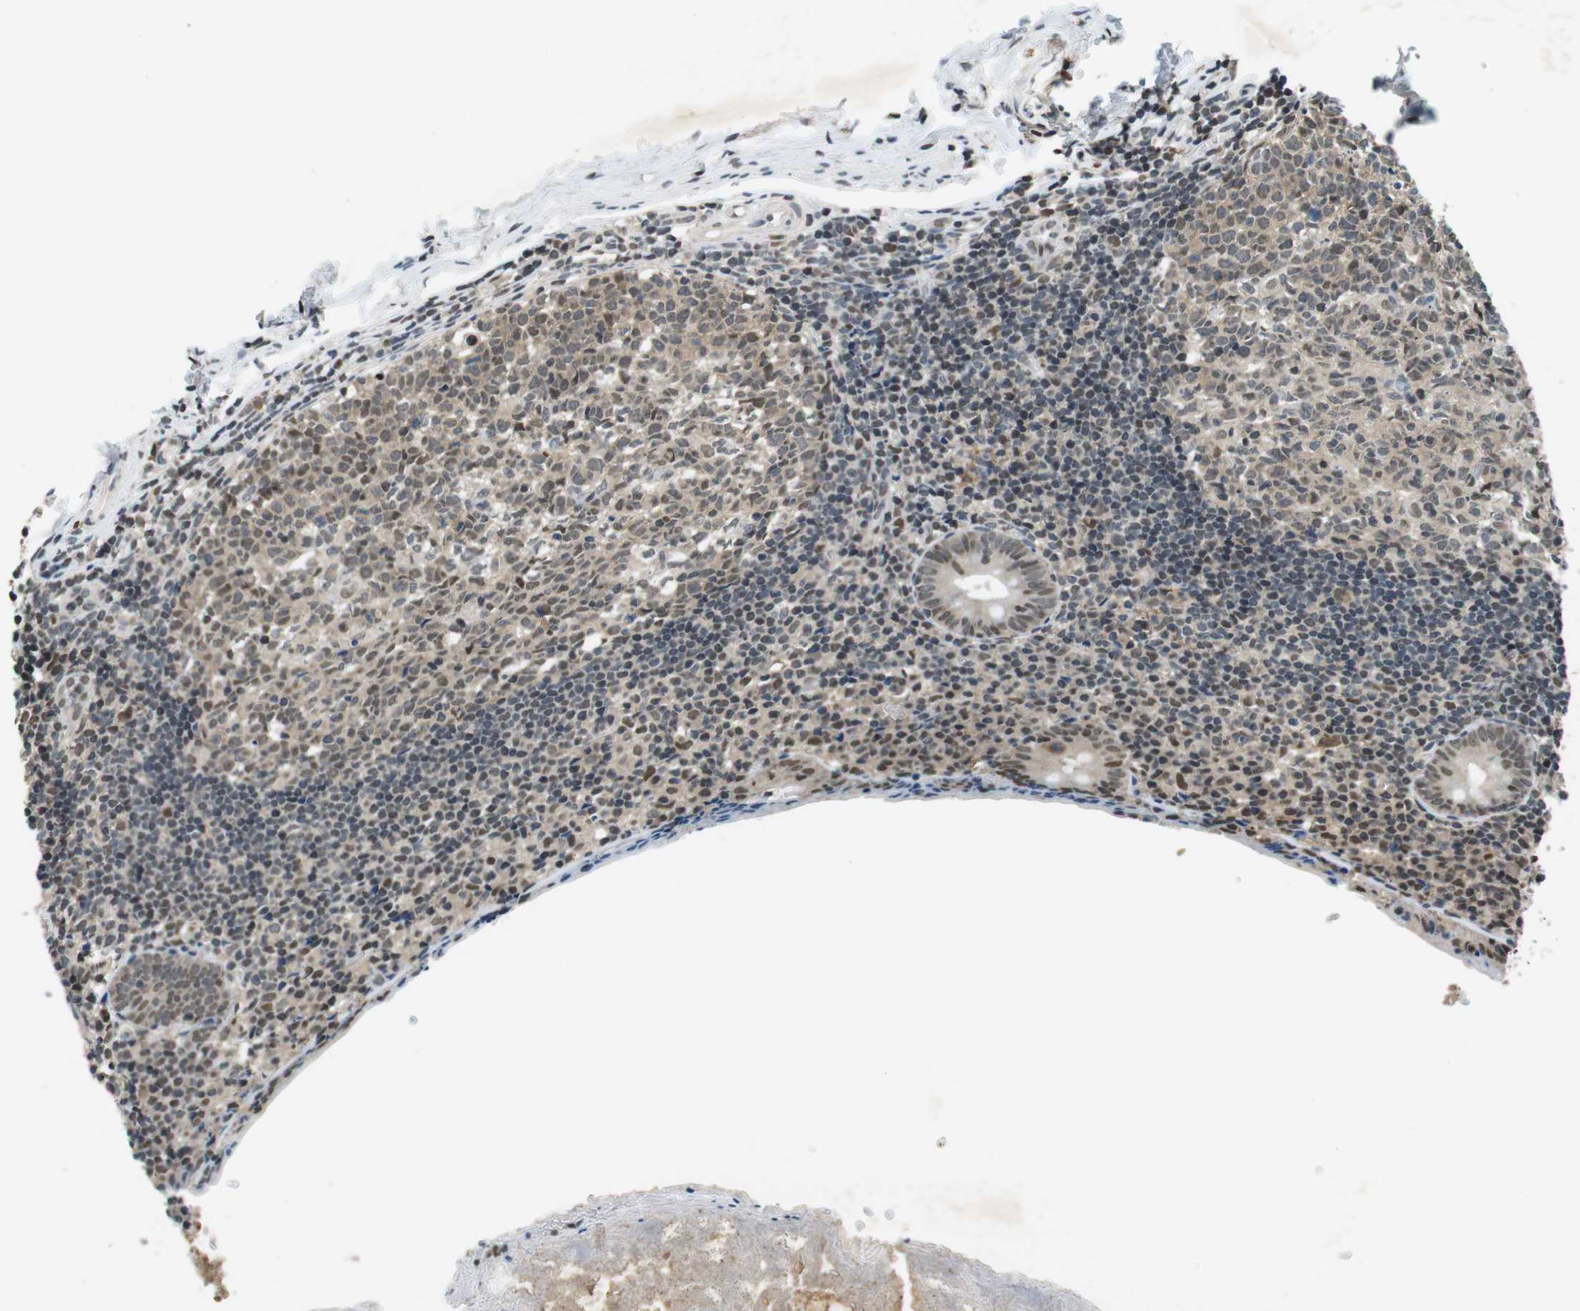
{"staining": {"intensity": "weak", "quantity": "25%-75%", "location": "nuclear"}, "tissue": "appendix", "cell_type": "Glandular cells", "image_type": "normal", "snomed": [{"axis": "morphology", "description": "Normal tissue, NOS"}, {"axis": "topography", "description": "Appendix"}], "caption": "A photomicrograph of human appendix stained for a protein demonstrates weak nuclear brown staining in glandular cells.", "gene": "NEK4", "patient": {"sex": "female", "age": 10}}